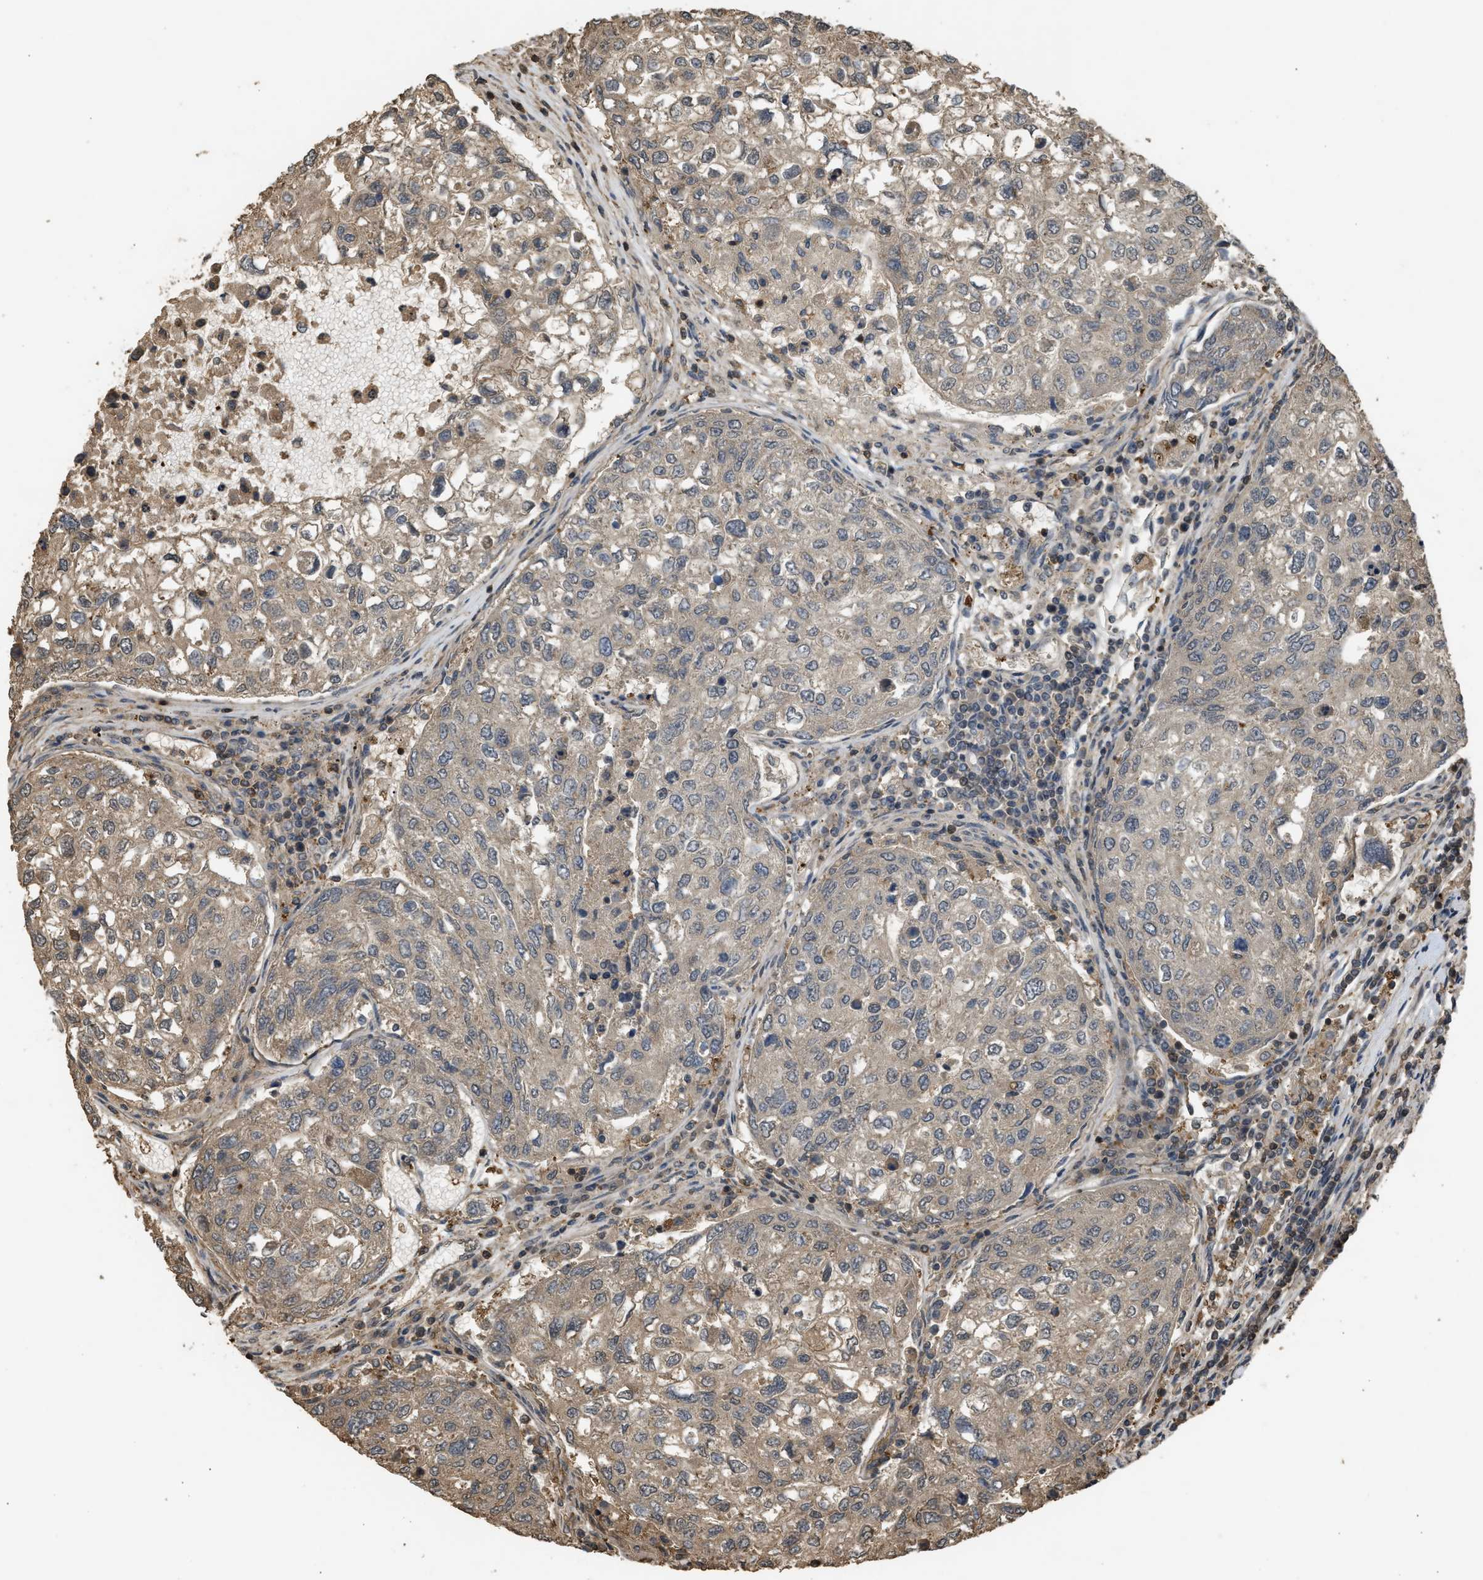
{"staining": {"intensity": "weak", "quantity": "<25%", "location": "cytoplasmic/membranous"}, "tissue": "urothelial cancer", "cell_type": "Tumor cells", "image_type": "cancer", "snomed": [{"axis": "morphology", "description": "Urothelial carcinoma, High grade"}, {"axis": "topography", "description": "Lymph node"}, {"axis": "topography", "description": "Urinary bladder"}], "caption": "IHC photomicrograph of human urothelial carcinoma (high-grade) stained for a protein (brown), which demonstrates no positivity in tumor cells. (DAB immunohistochemistry, high magnification).", "gene": "ARHGDIA", "patient": {"sex": "male", "age": 51}}